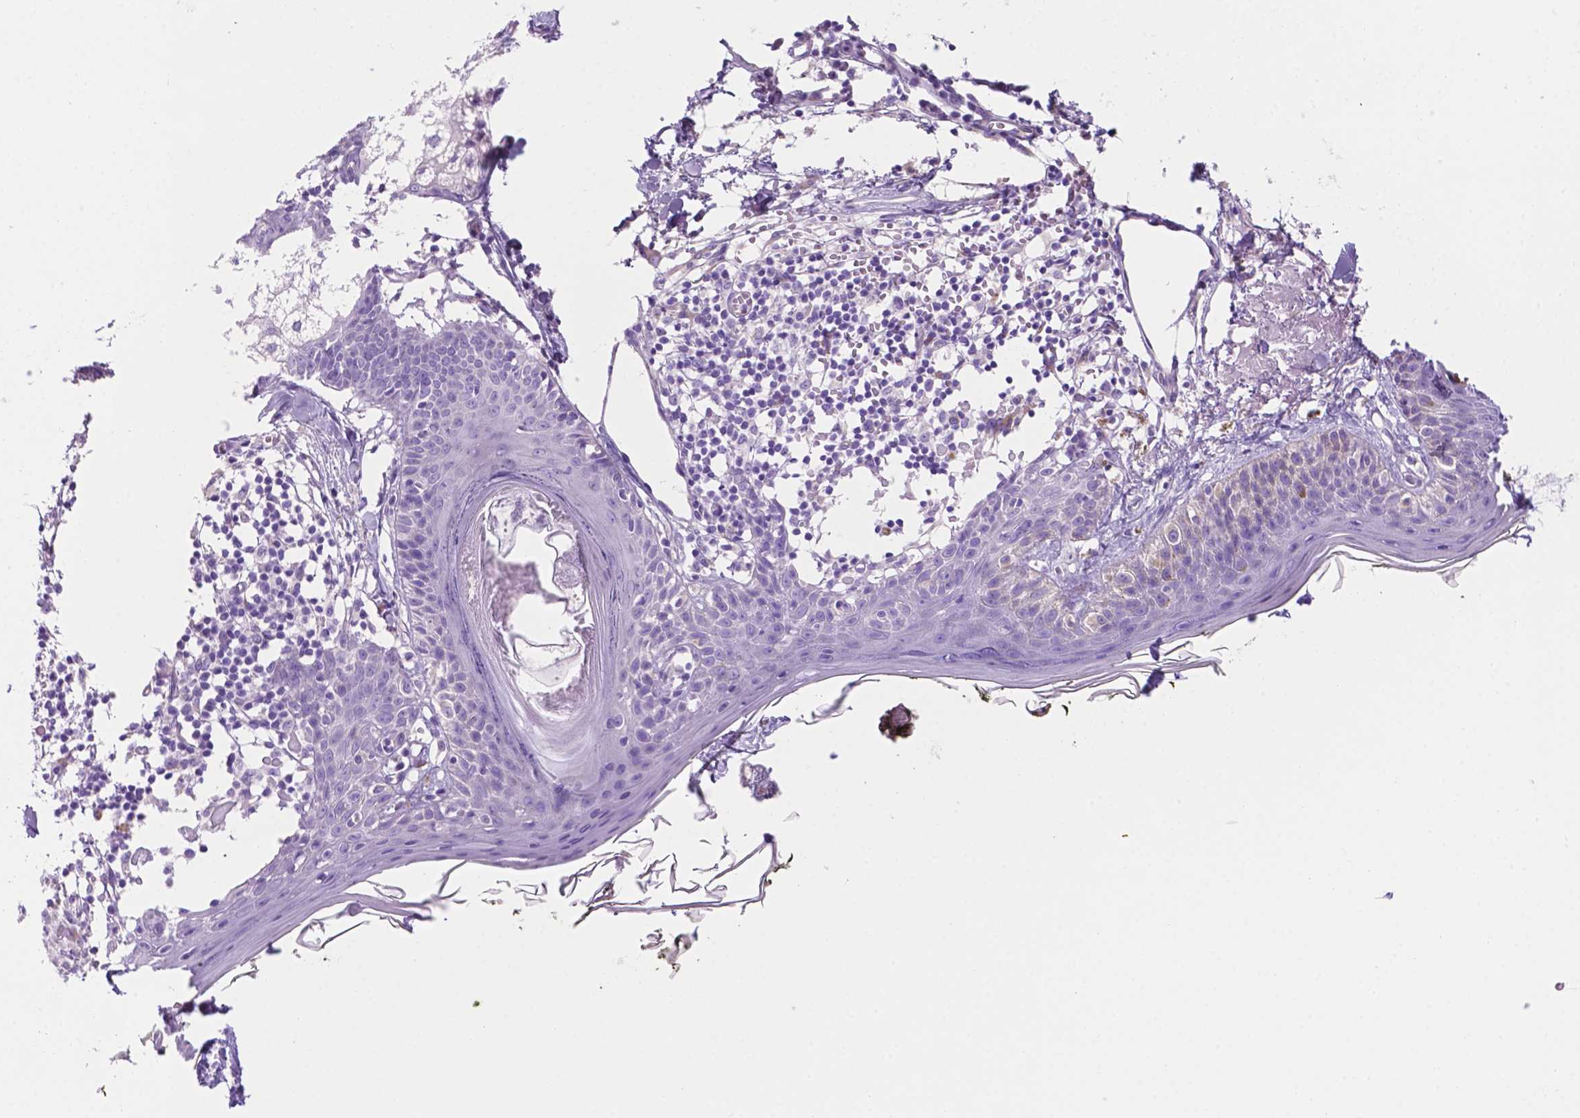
{"staining": {"intensity": "negative", "quantity": "none", "location": "none"}, "tissue": "skin", "cell_type": "Fibroblasts", "image_type": "normal", "snomed": [{"axis": "morphology", "description": "Normal tissue, NOS"}, {"axis": "topography", "description": "Skin"}], "caption": "Immunohistochemical staining of benign human skin displays no significant staining in fibroblasts.", "gene": "CEACAM7", "patient": {"sex": "male", "age": 76}}